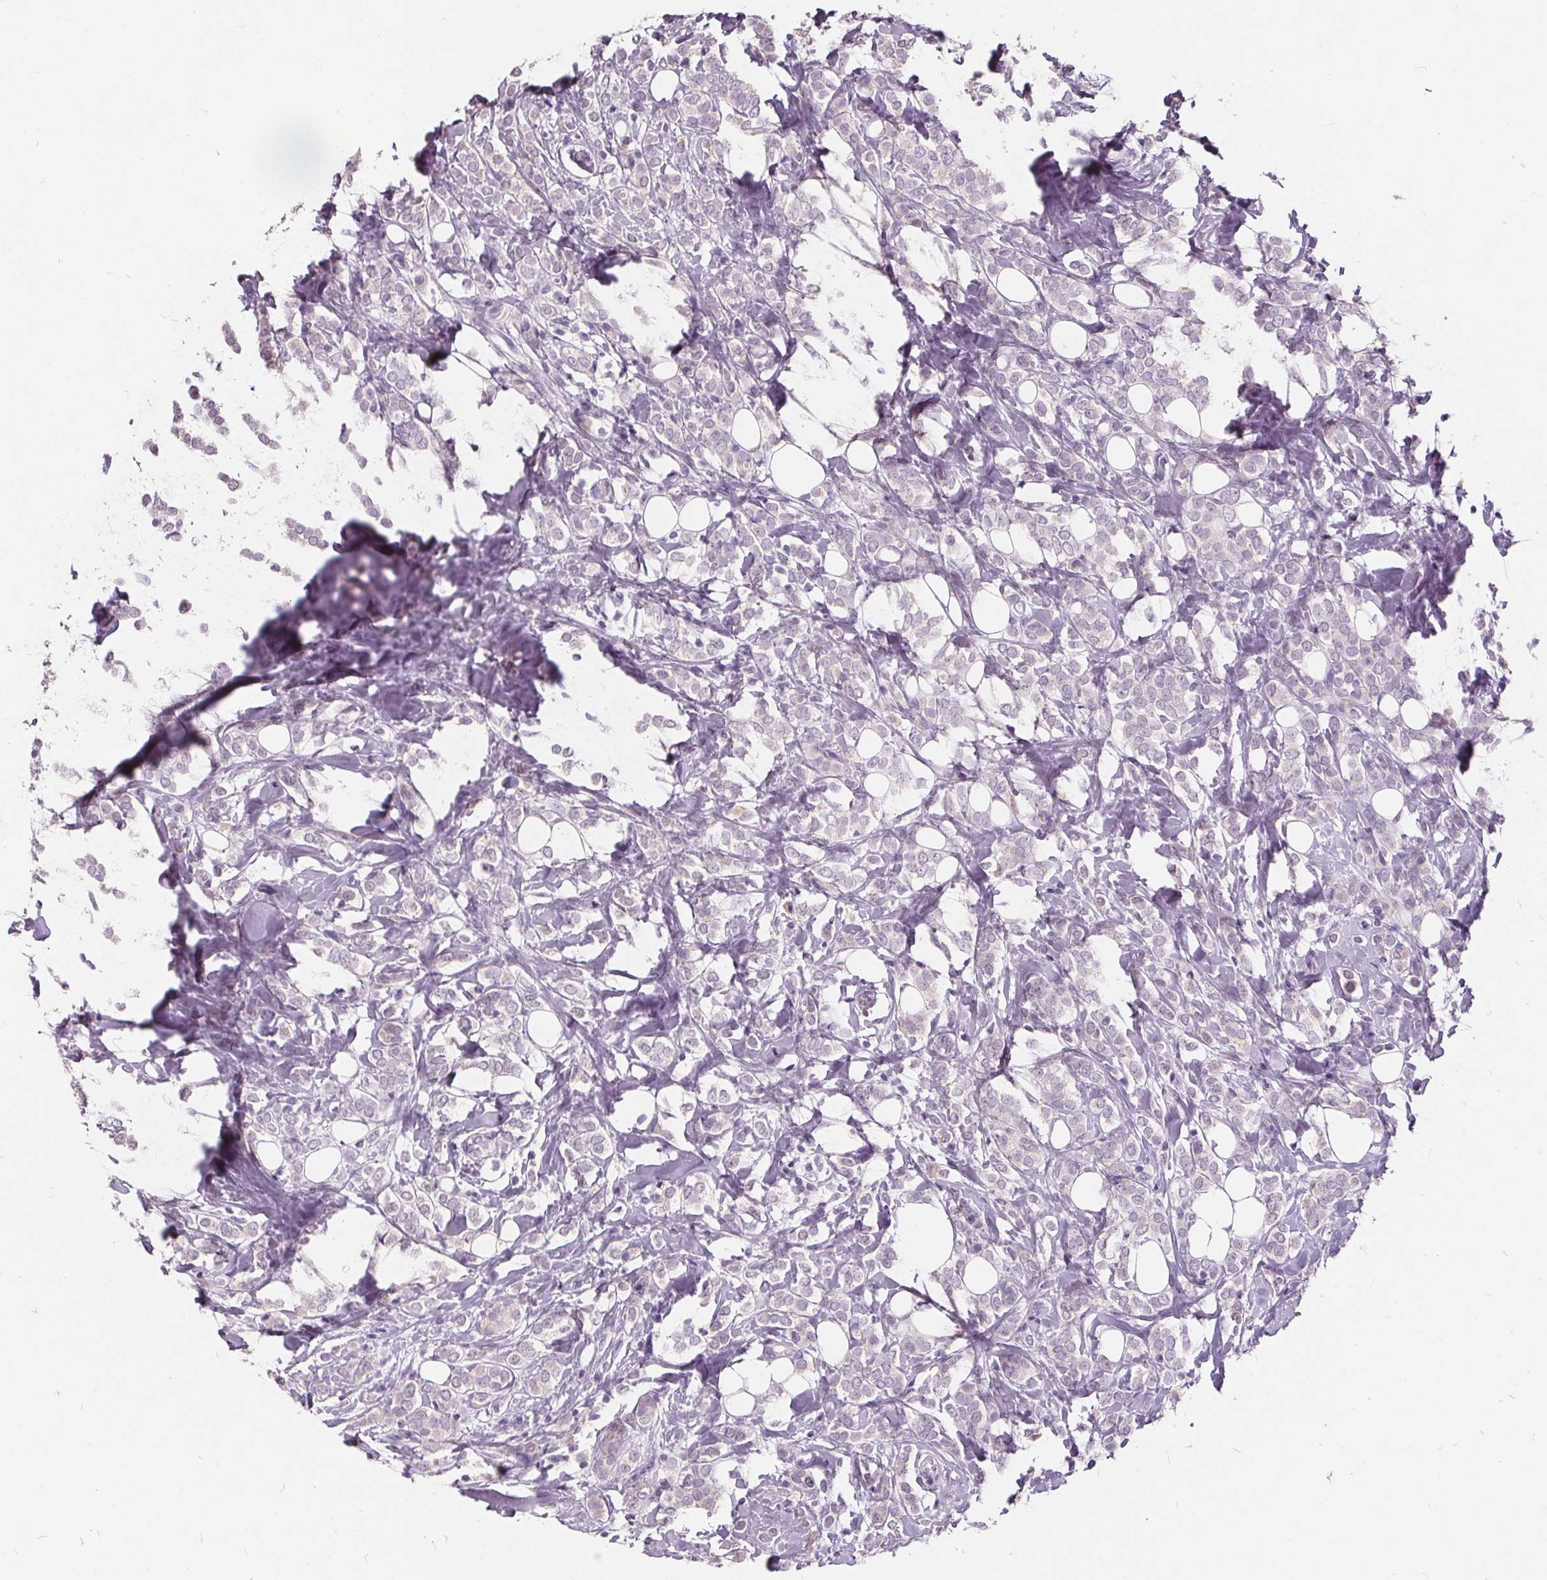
{"staining": {"intensity": "negative", "quantity": "none", "location": "none"}, "tissue": "breast cancer", "cell_type": "Tumor cells", "image_type": "cancer", "snomed": [{"axis": "morphology", "description": "Lobular carcinoma"}, {"axis": "topography", "description": "Breast"}], "caption": "Immunohistochemical staining of human lobular carcinoma (breast) demonstrates no significant expression in tumor cells.", "gene": "PLA2G2E", "patient": {"sex": "female", "age": 49}}